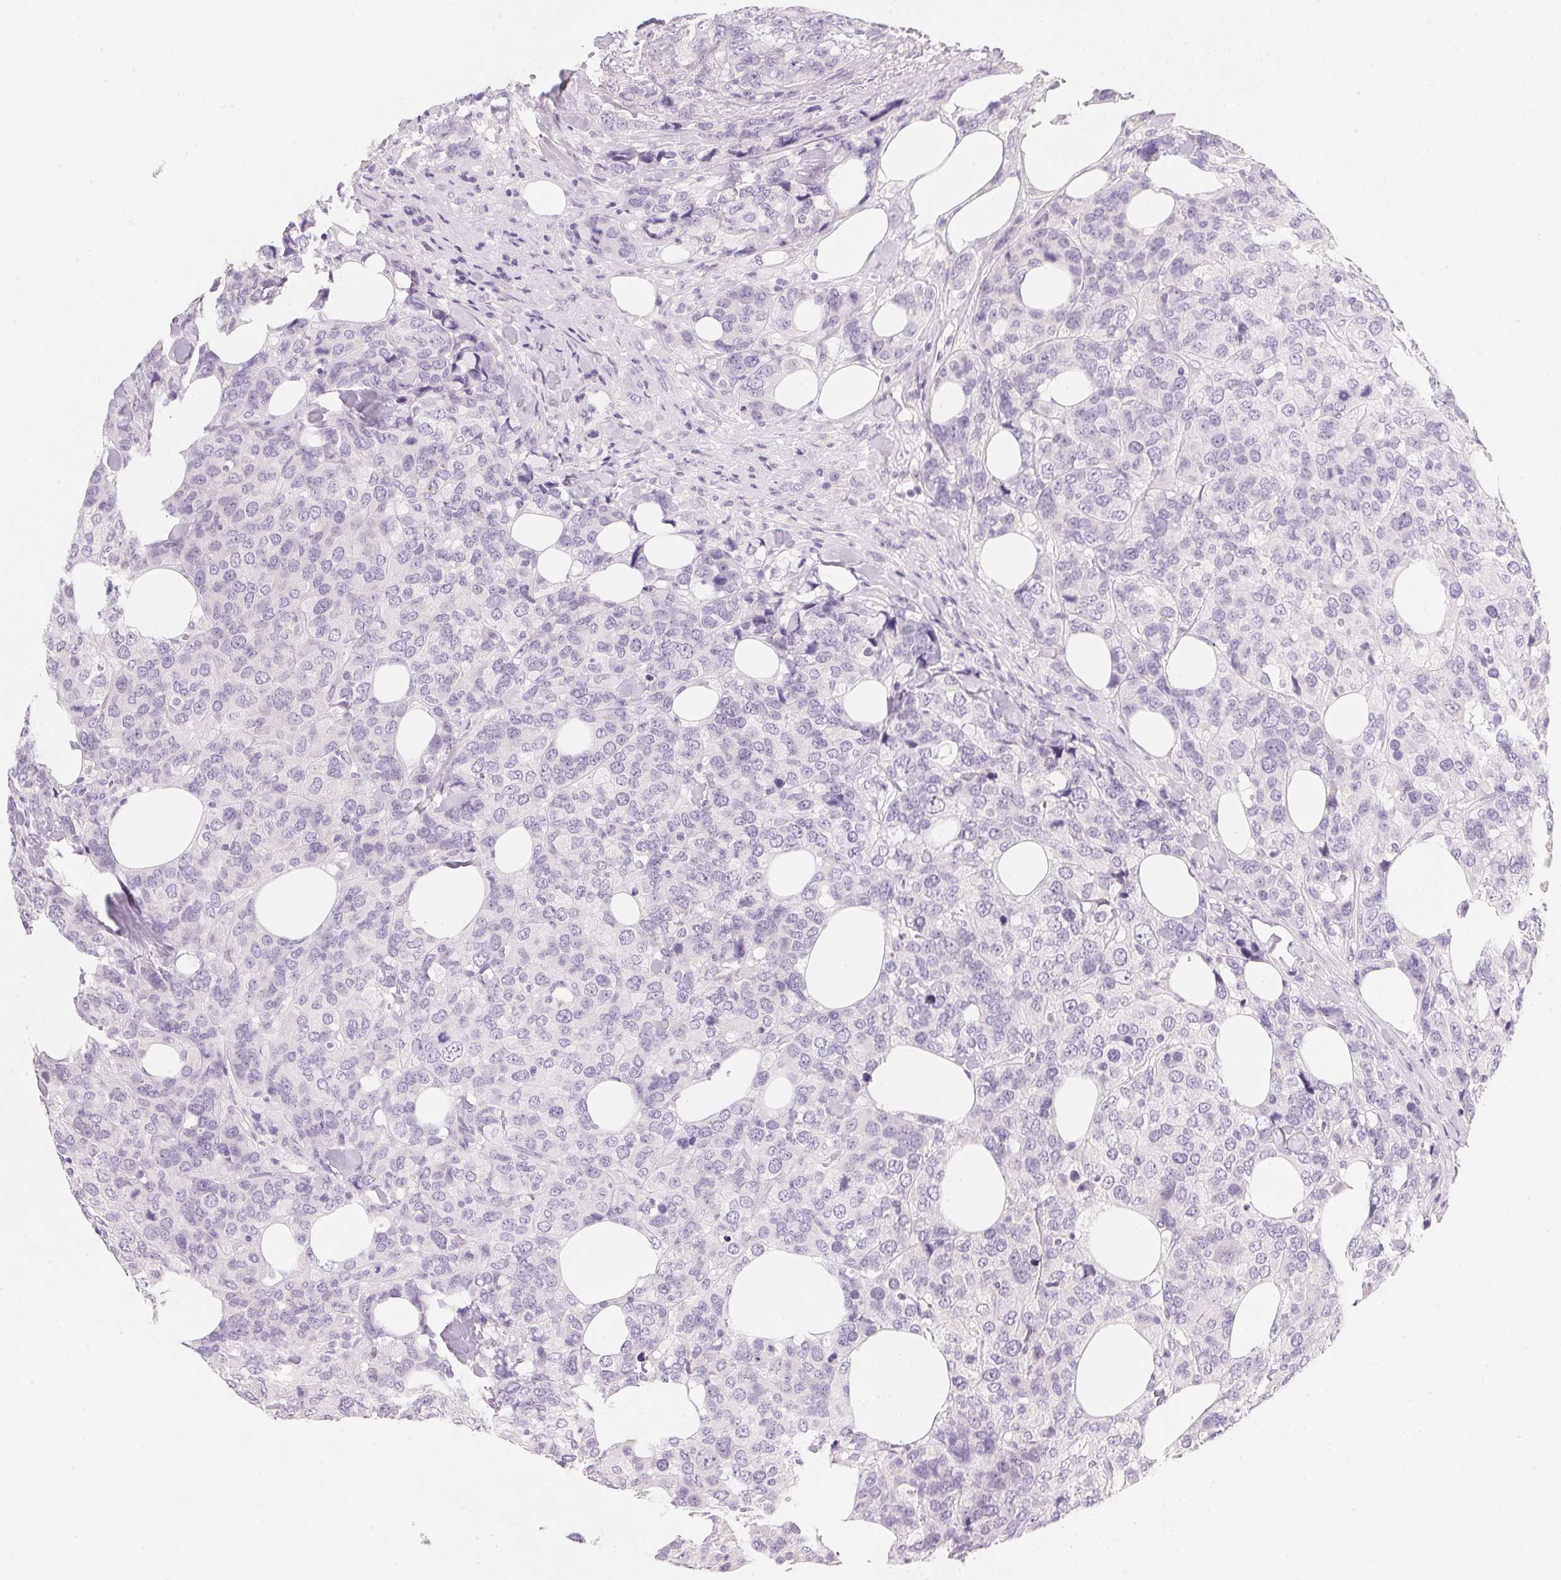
{"staining": {"intensity": "negative", "quantity": "none", "location": "none"}, "tissue": "breast cancer", "cell_type": "Tumor cells", "image_type": "cancer", "snomed": [{"axis": "morphology", "description": "Lobular carcinoma"}, {"axis": "topography", "description": "Breast"}], "caption": "Immunohistochemistry (IHC) of breast cancer reveals no positivity in tumor cells.", "gene": "ACP3", "patient": {"sex": "female", "age": 59}}